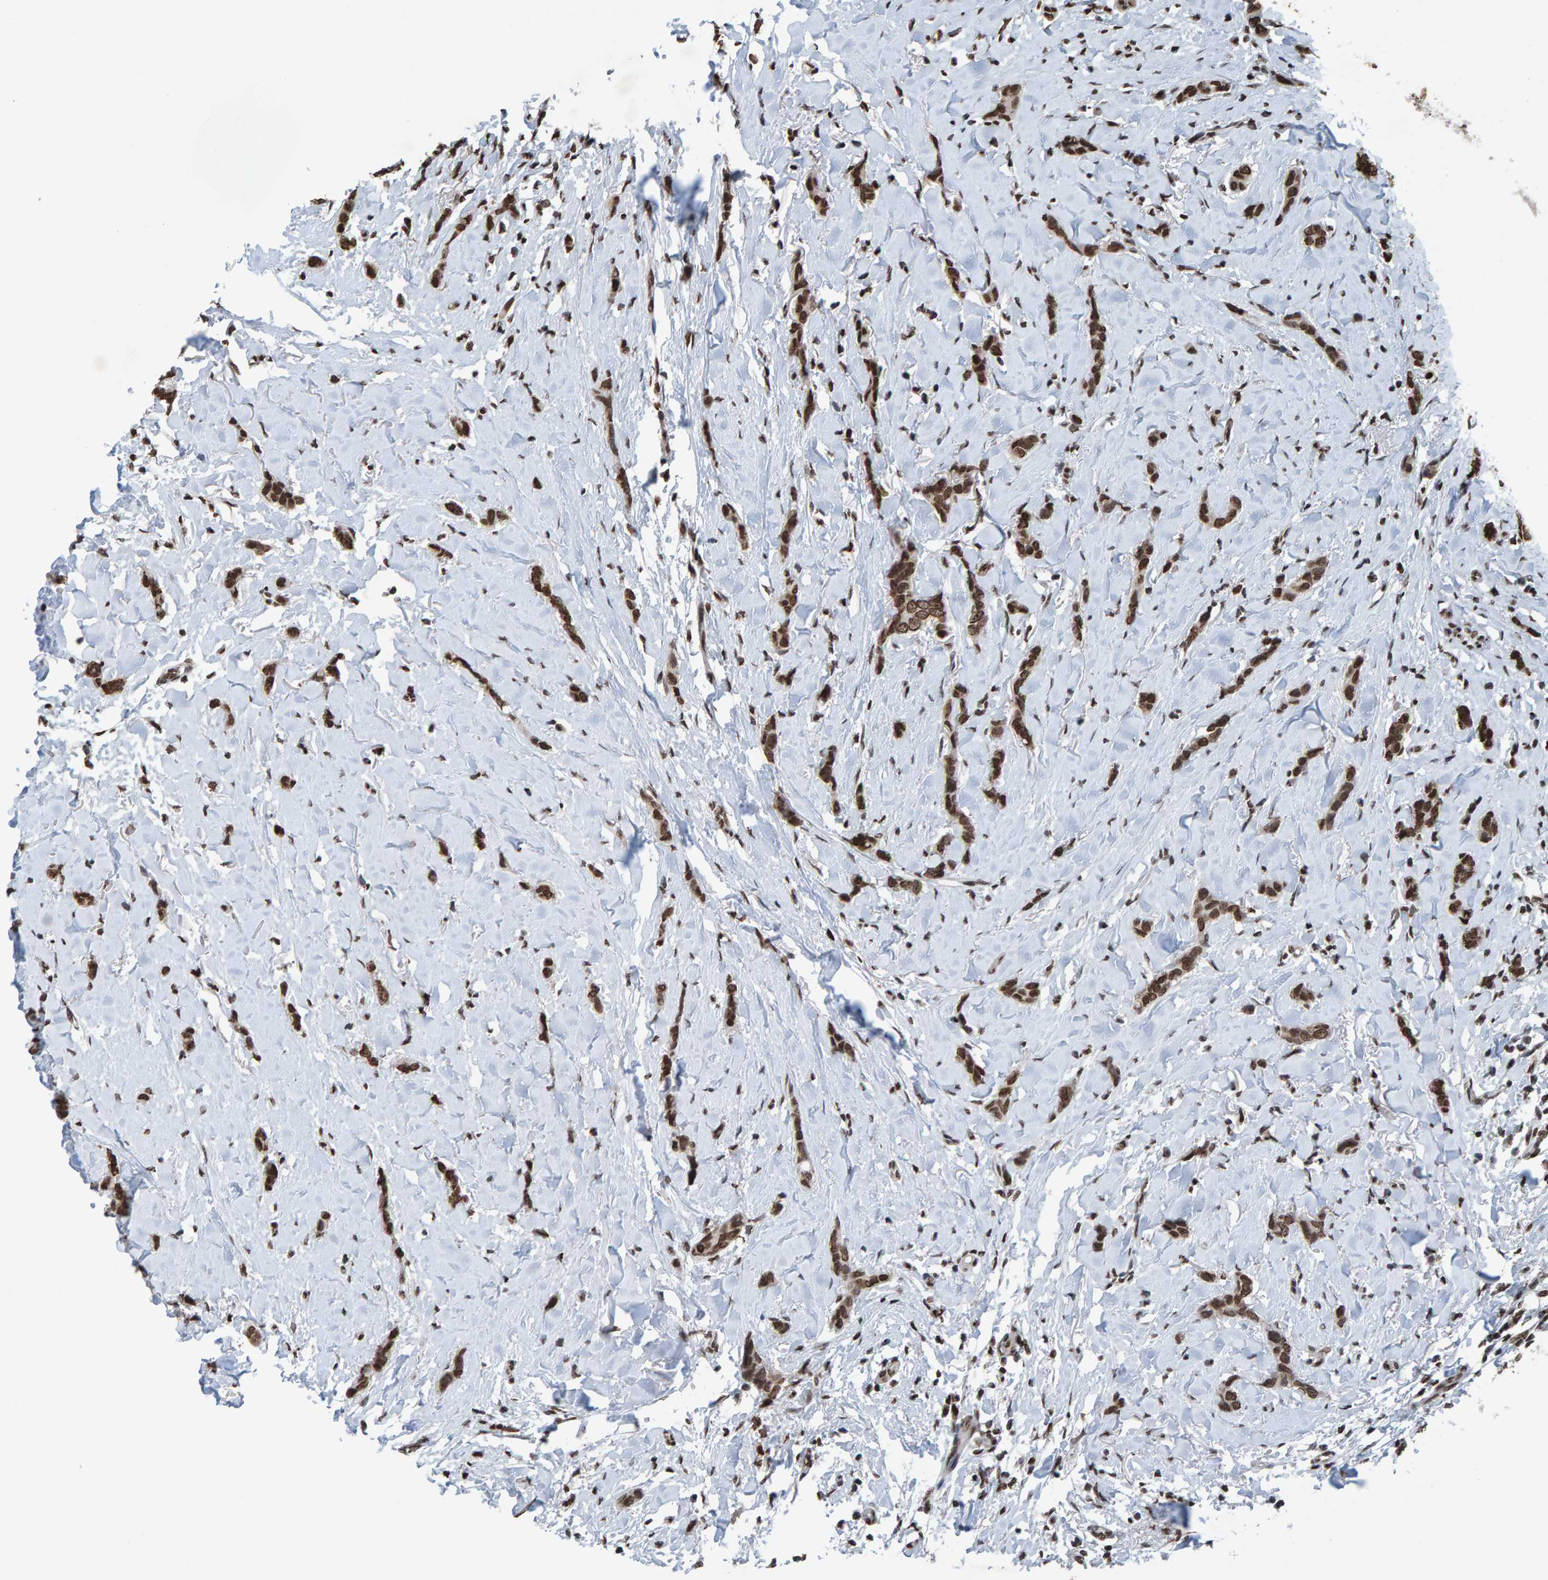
{"staining": {"intensity": "strong", "quantity": ">75%", "location": "nuclear"}, "tissue": "breast cancer", "cell_type": "Tumor cells", "image_type": "cancer", "snomed": [{"axis": "morphology", "description": "Lobular carcinoma"}, {"axis": "topography", "description": "Skin"}, {"axis": "topography", "description": "Breast"}], "caption": "Immunohistochemical staining of lobular carcinoma (breast) demonstrates strong nuclear protein expression in approximately >75% of tumor cells.", "gene": "H2AZ1", "patient": {"sex": "female", "age": 46}}